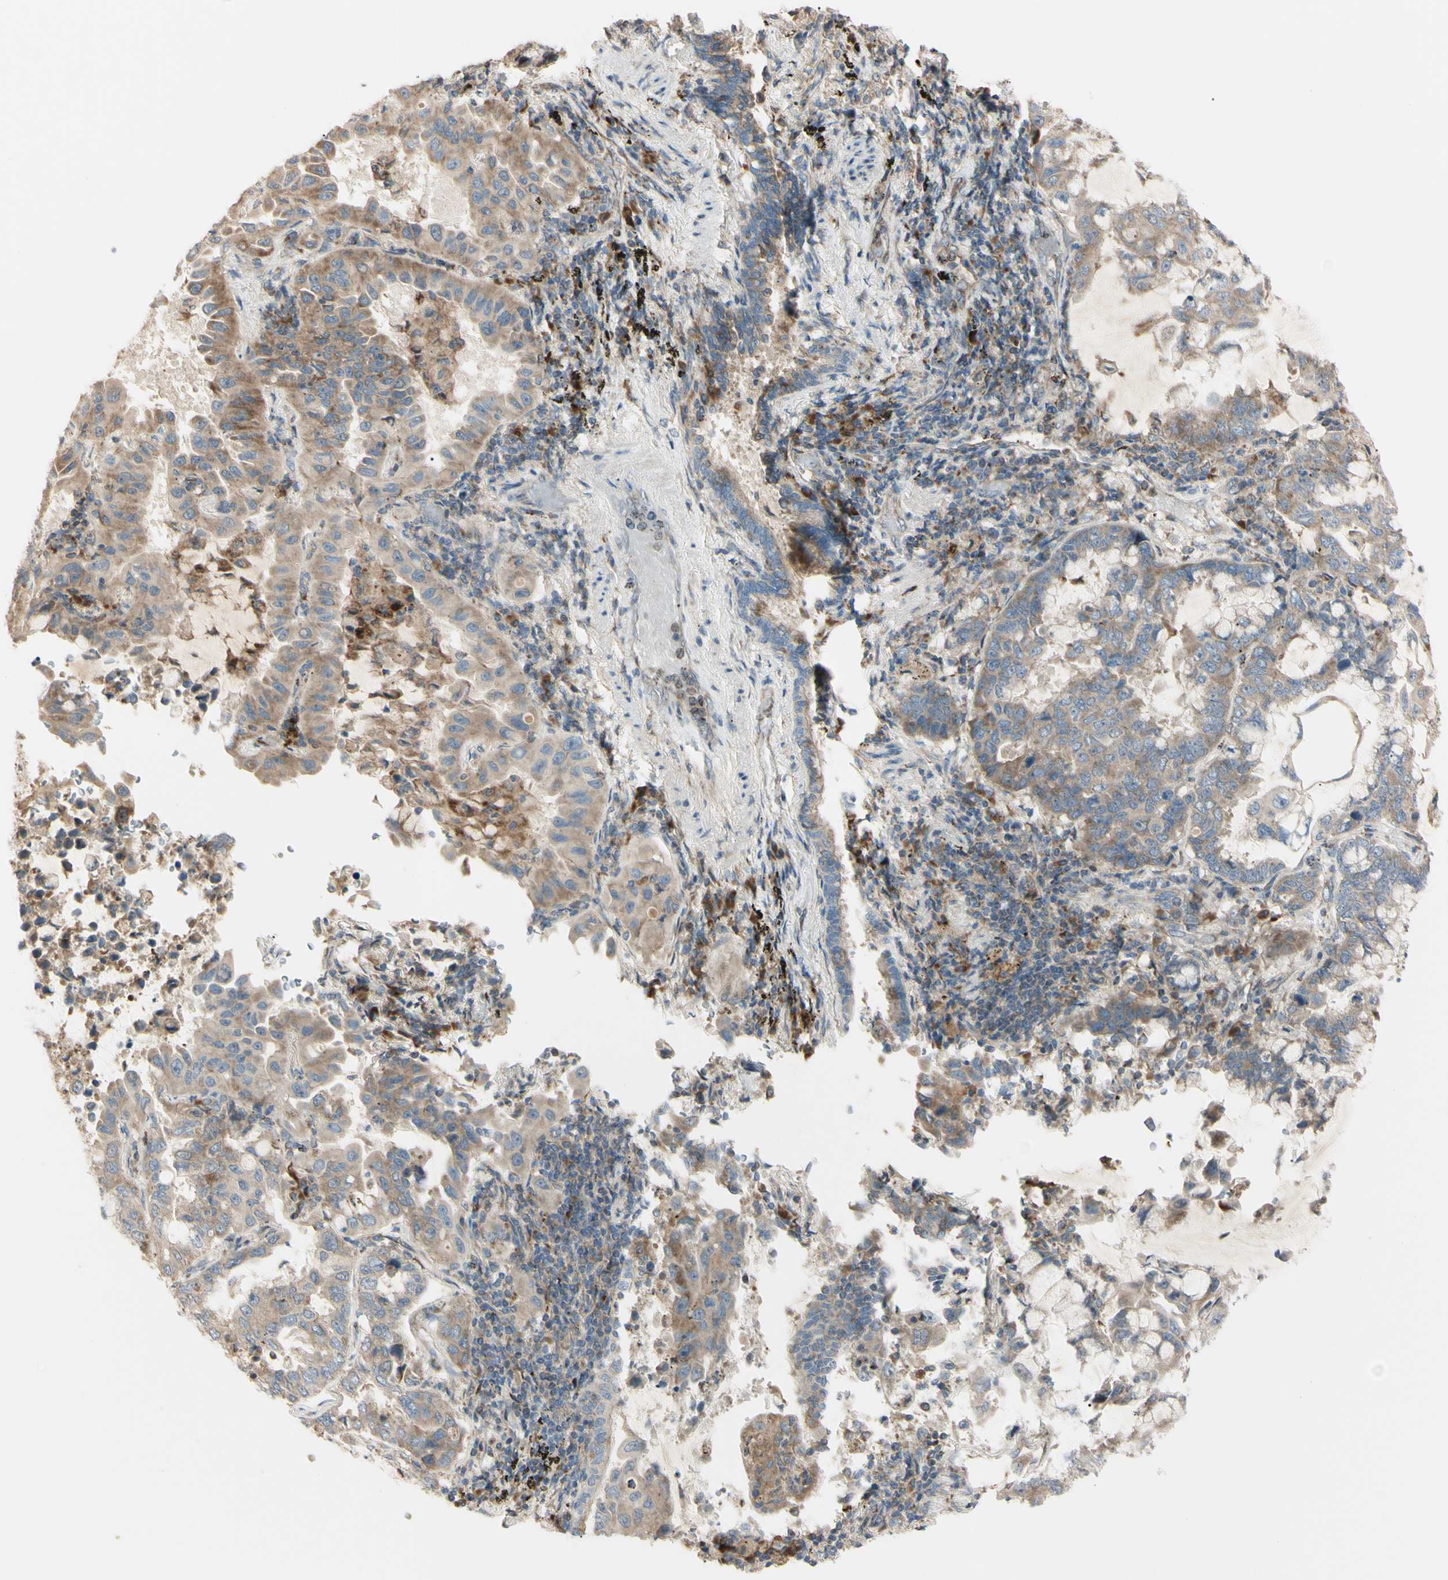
{"staining": {"intensity": "moderate", "quantity": ">75%", "location": "cytoplasmic/membranous"}, "tissue": "lung cancer", "cell_type": "Tumor cells", "image_type": "cancer", "snomed": [{"axis": "morphology", "description": "Adenocarcinoma, NOS"}, {"axis": "topography", "description": "Lung"}], "caption": "Lung cancer stained with a brown dye demonstrates moderate cytoplasmic/membranous positive expression in approximately >75% of tumor cells.", "gene": "EIF5A", "patient": {"sex": "male", "age": 64}}